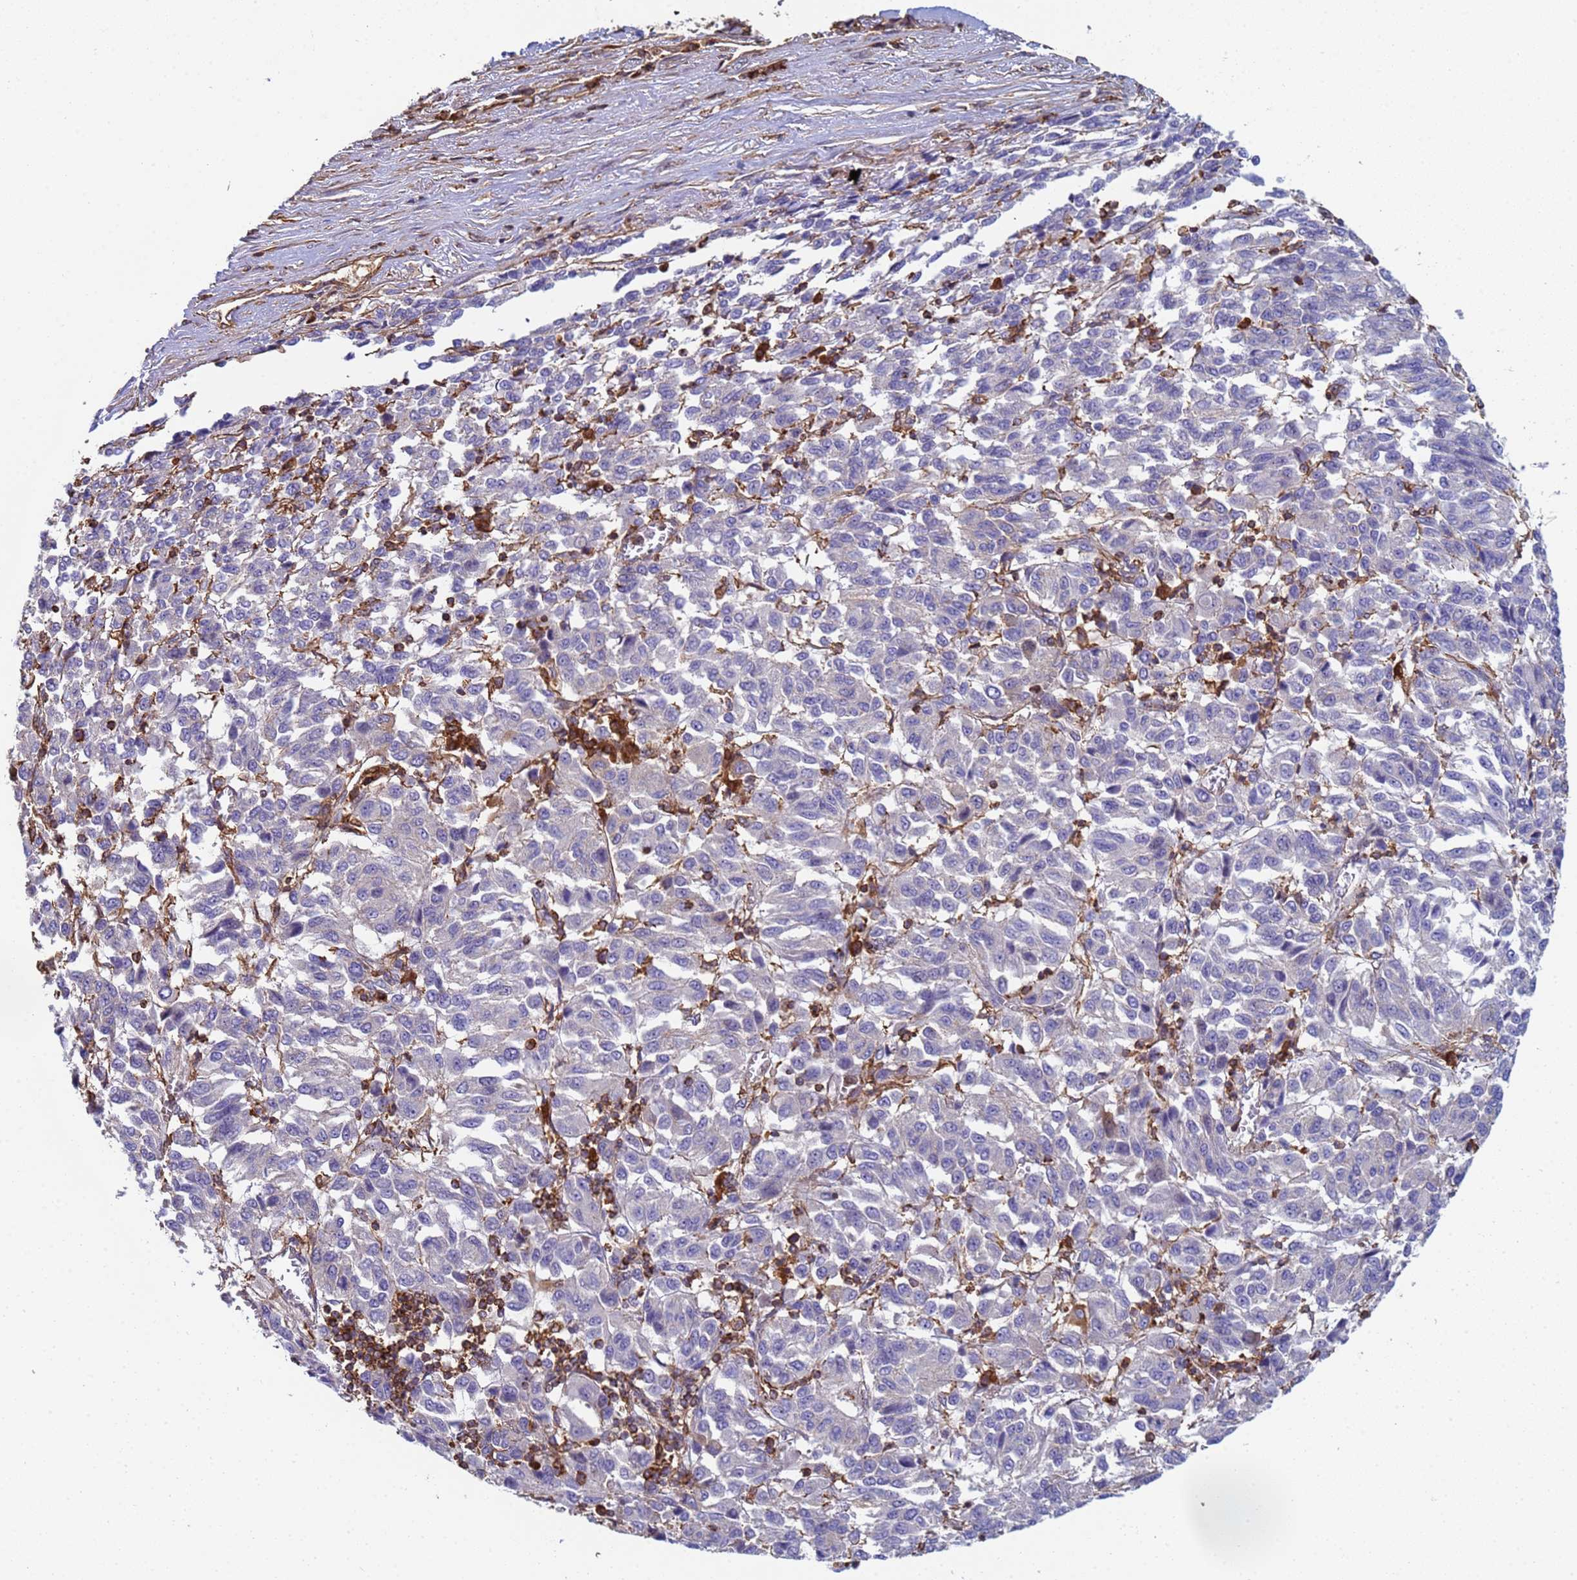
{"staining": {"intensity": "negative", "quantity": "none", "location": "none"}, "tissue": "melanoma", "cell_type": "Tumor cells", "image_type": "cancer", "snomed": [{"axis": "morphology", "description": "Malignant melanoma, Metastatic site"}, {"axis": "topography", "description": "Lung"}], "caption": "IHC of human melanoma shows no positivity in tumor cells.", "gene": "ZNG1B", "patient": {"sex": "male", "age": 64}}